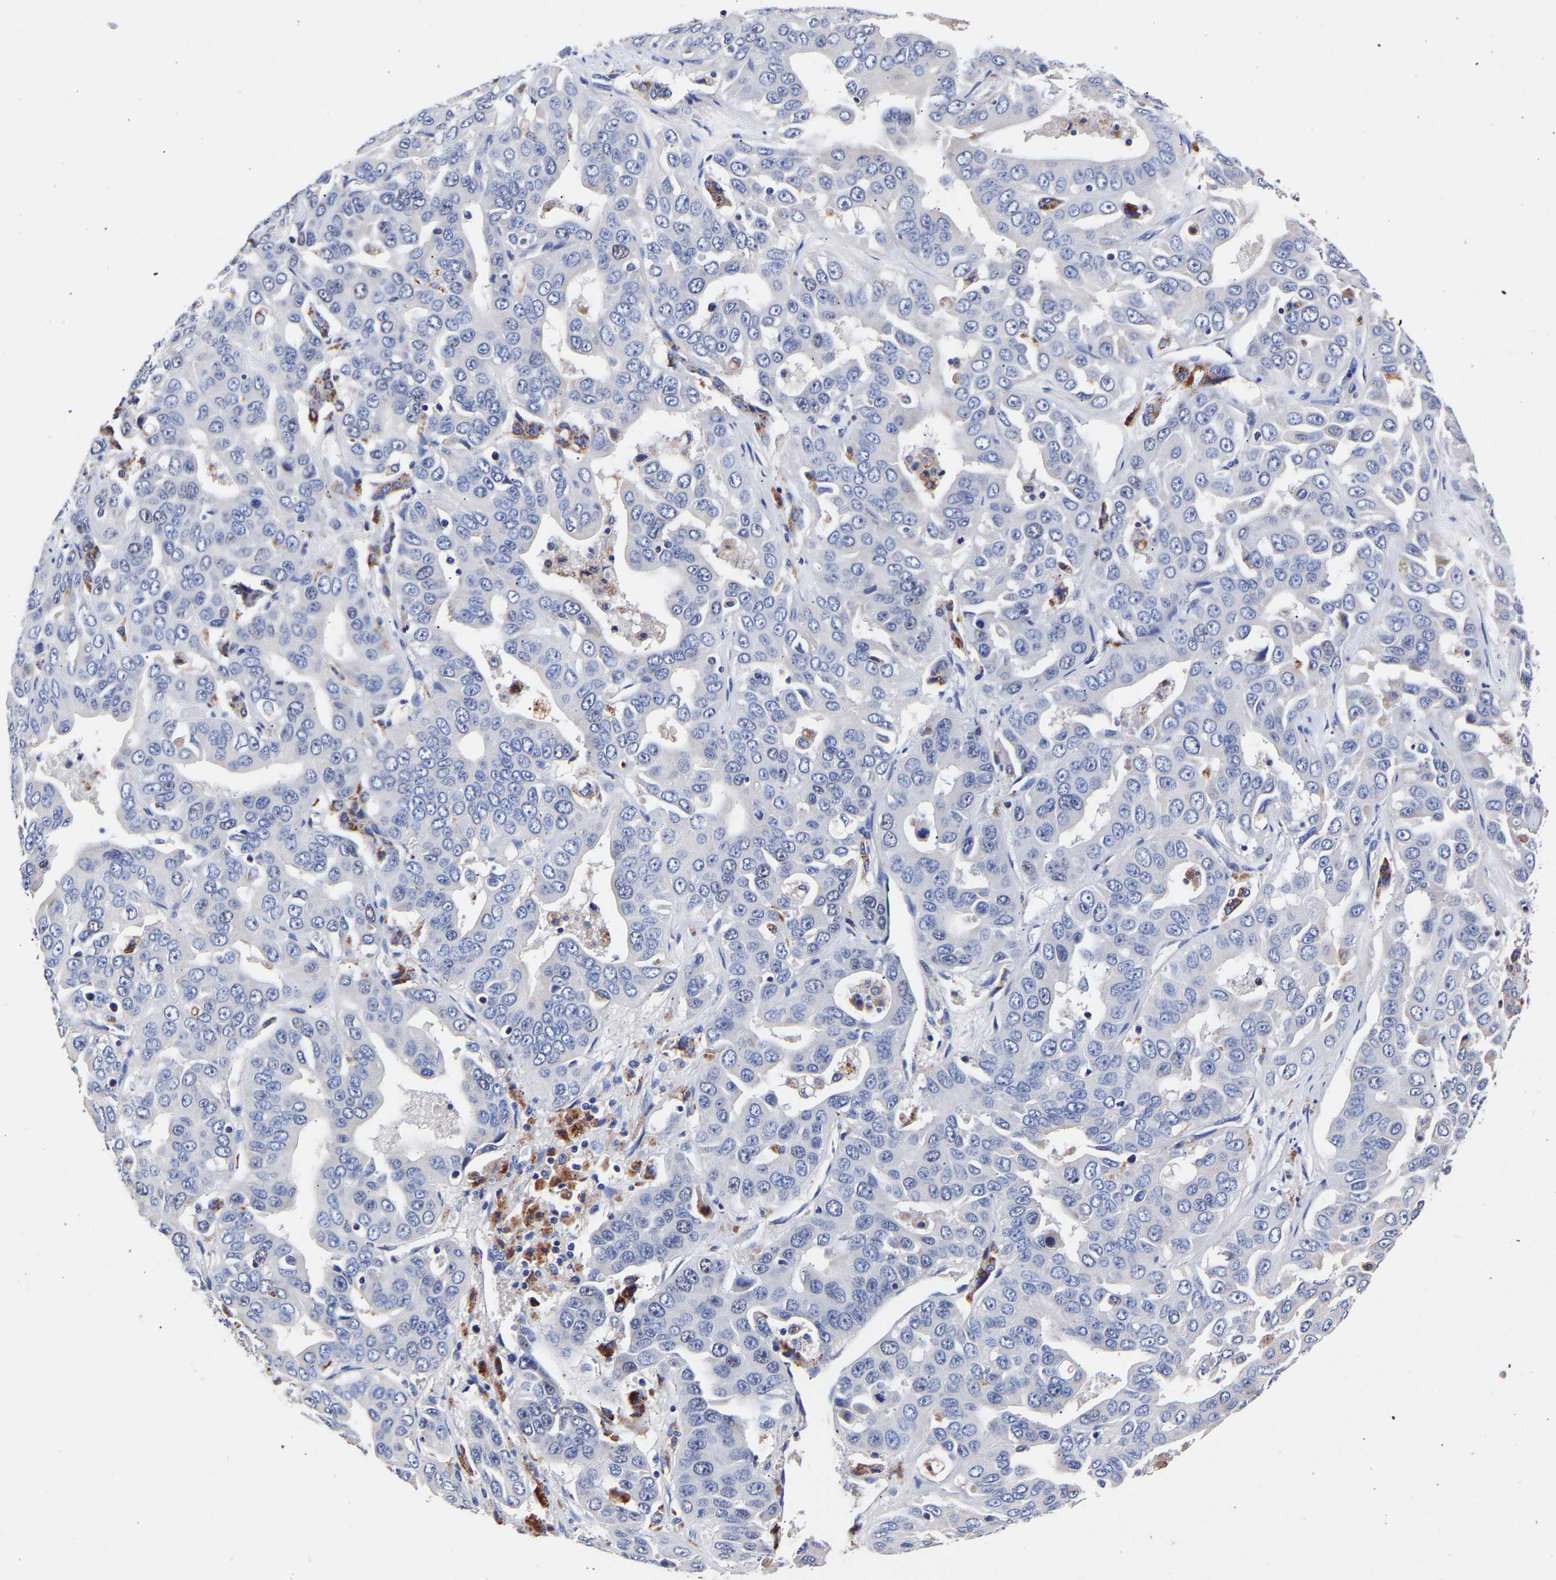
{"staining": {"intensity": "negative", "quantity": "none", "location": "none"}, "tissue": "liver cancer", "cell_type": "Tumor cells", "image_type": "cancer", "snomed": [{"axis": "morphology", "description": "Cholangiocarcinoma"}, {"axis": "topography", "description": "Liver"}], "caption": "IHC photomicrograph of neoplastic tissue: cholangiocarcinoma (liver) stained with DAB exhibits no significant protein positivity in tumor cells. (Stains: DAB IHC with hematoxylin counter stain, Microscopy: brightfield microscopy at high magnification).", "gene": "SEM1", "patient": {"sex": "female", "age": 52}}